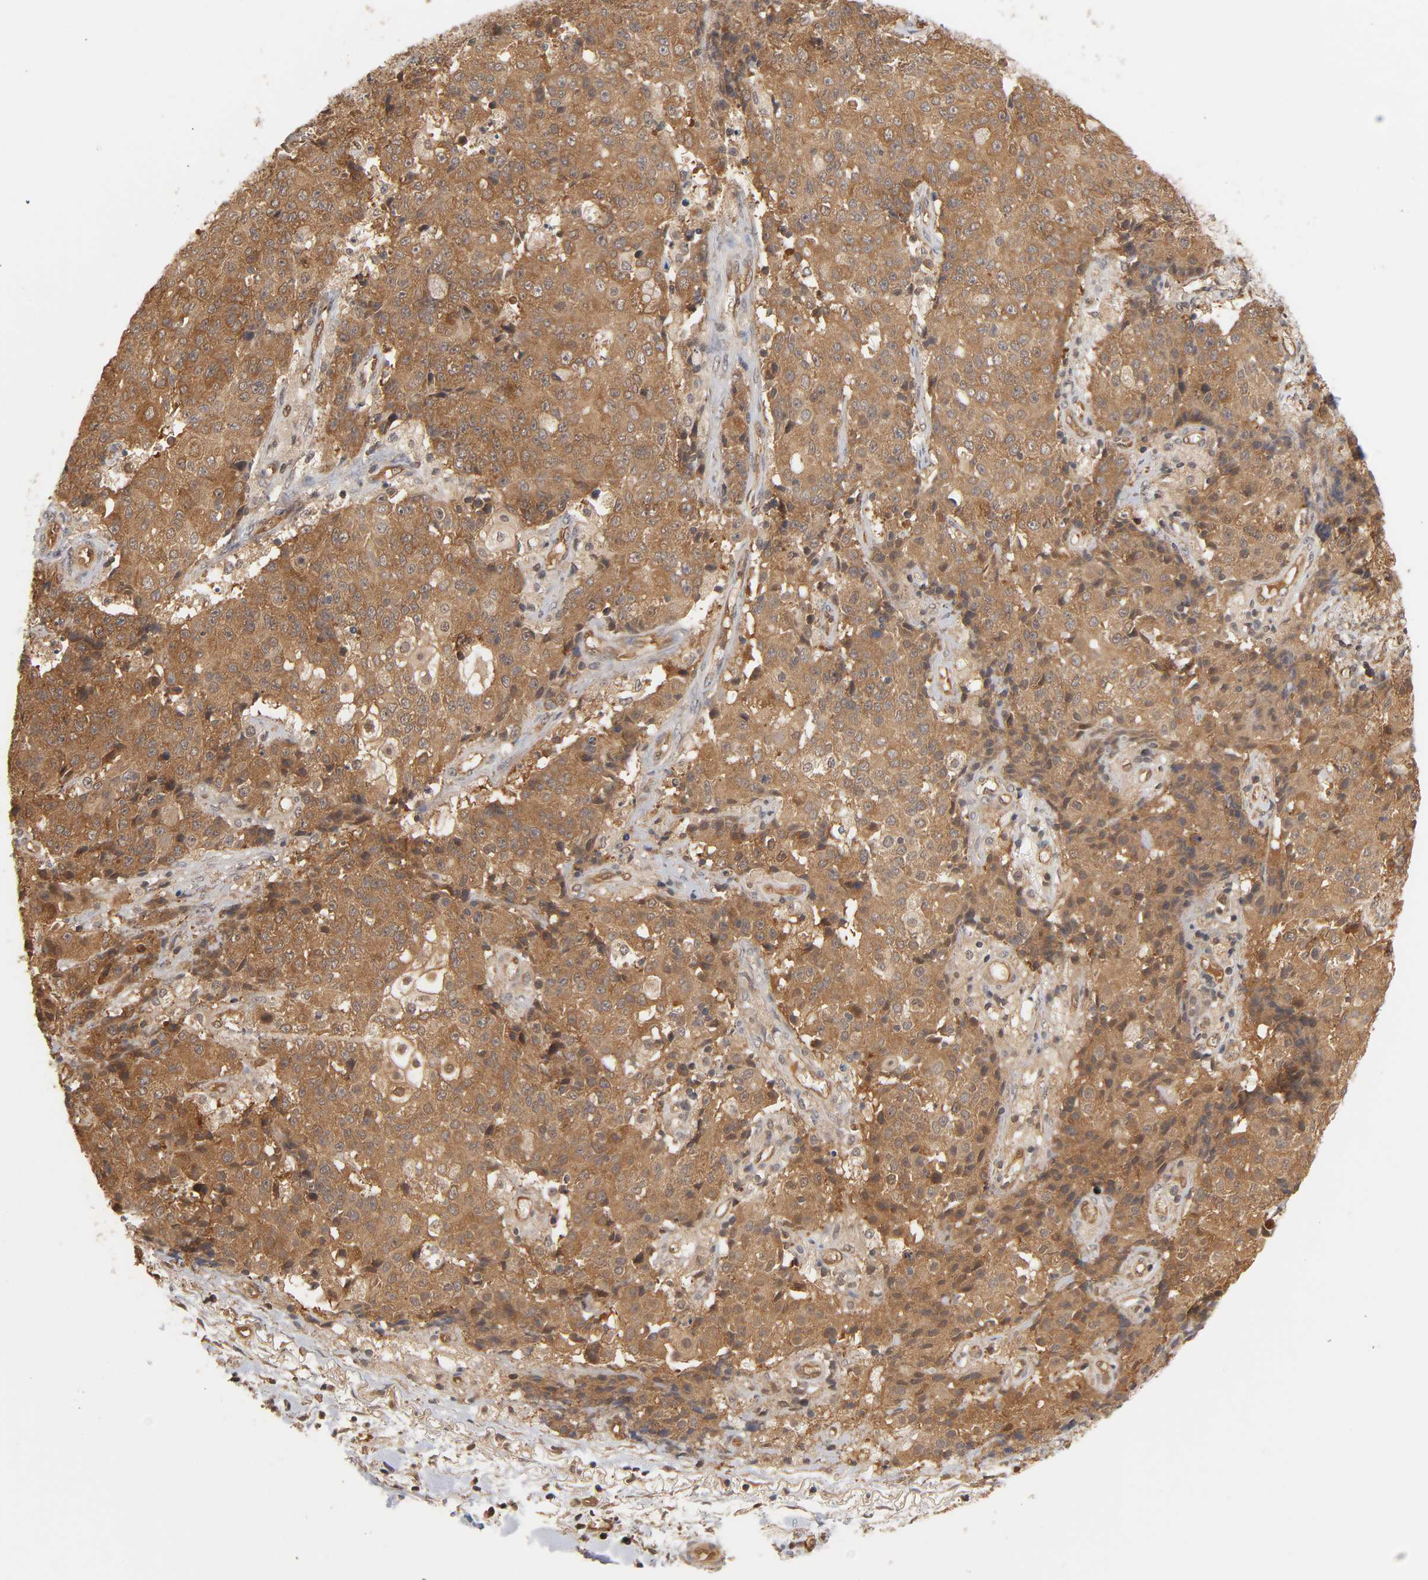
{"staining": {"intensity": "moderate", "quantity": ">75%", "location": "cytoplasmic/membranous"}, "tissue": "ovarian cancer", "cell_type": "Tumor cells", "image_type": "cancer", "snomed": [{"axis": "morphology", "description": "Carcinoma, endometroid"}, {"axis": "topography", "description": "Ovary"}], "caption": "IHC of endometroid carcinoma (ovarian) displays medium levels of moderate cytoplasmic/membranous staining in approximately >75% of tumor cells.", "gene": "CDC37", "patient": {"sex": "female", "age": 42}}